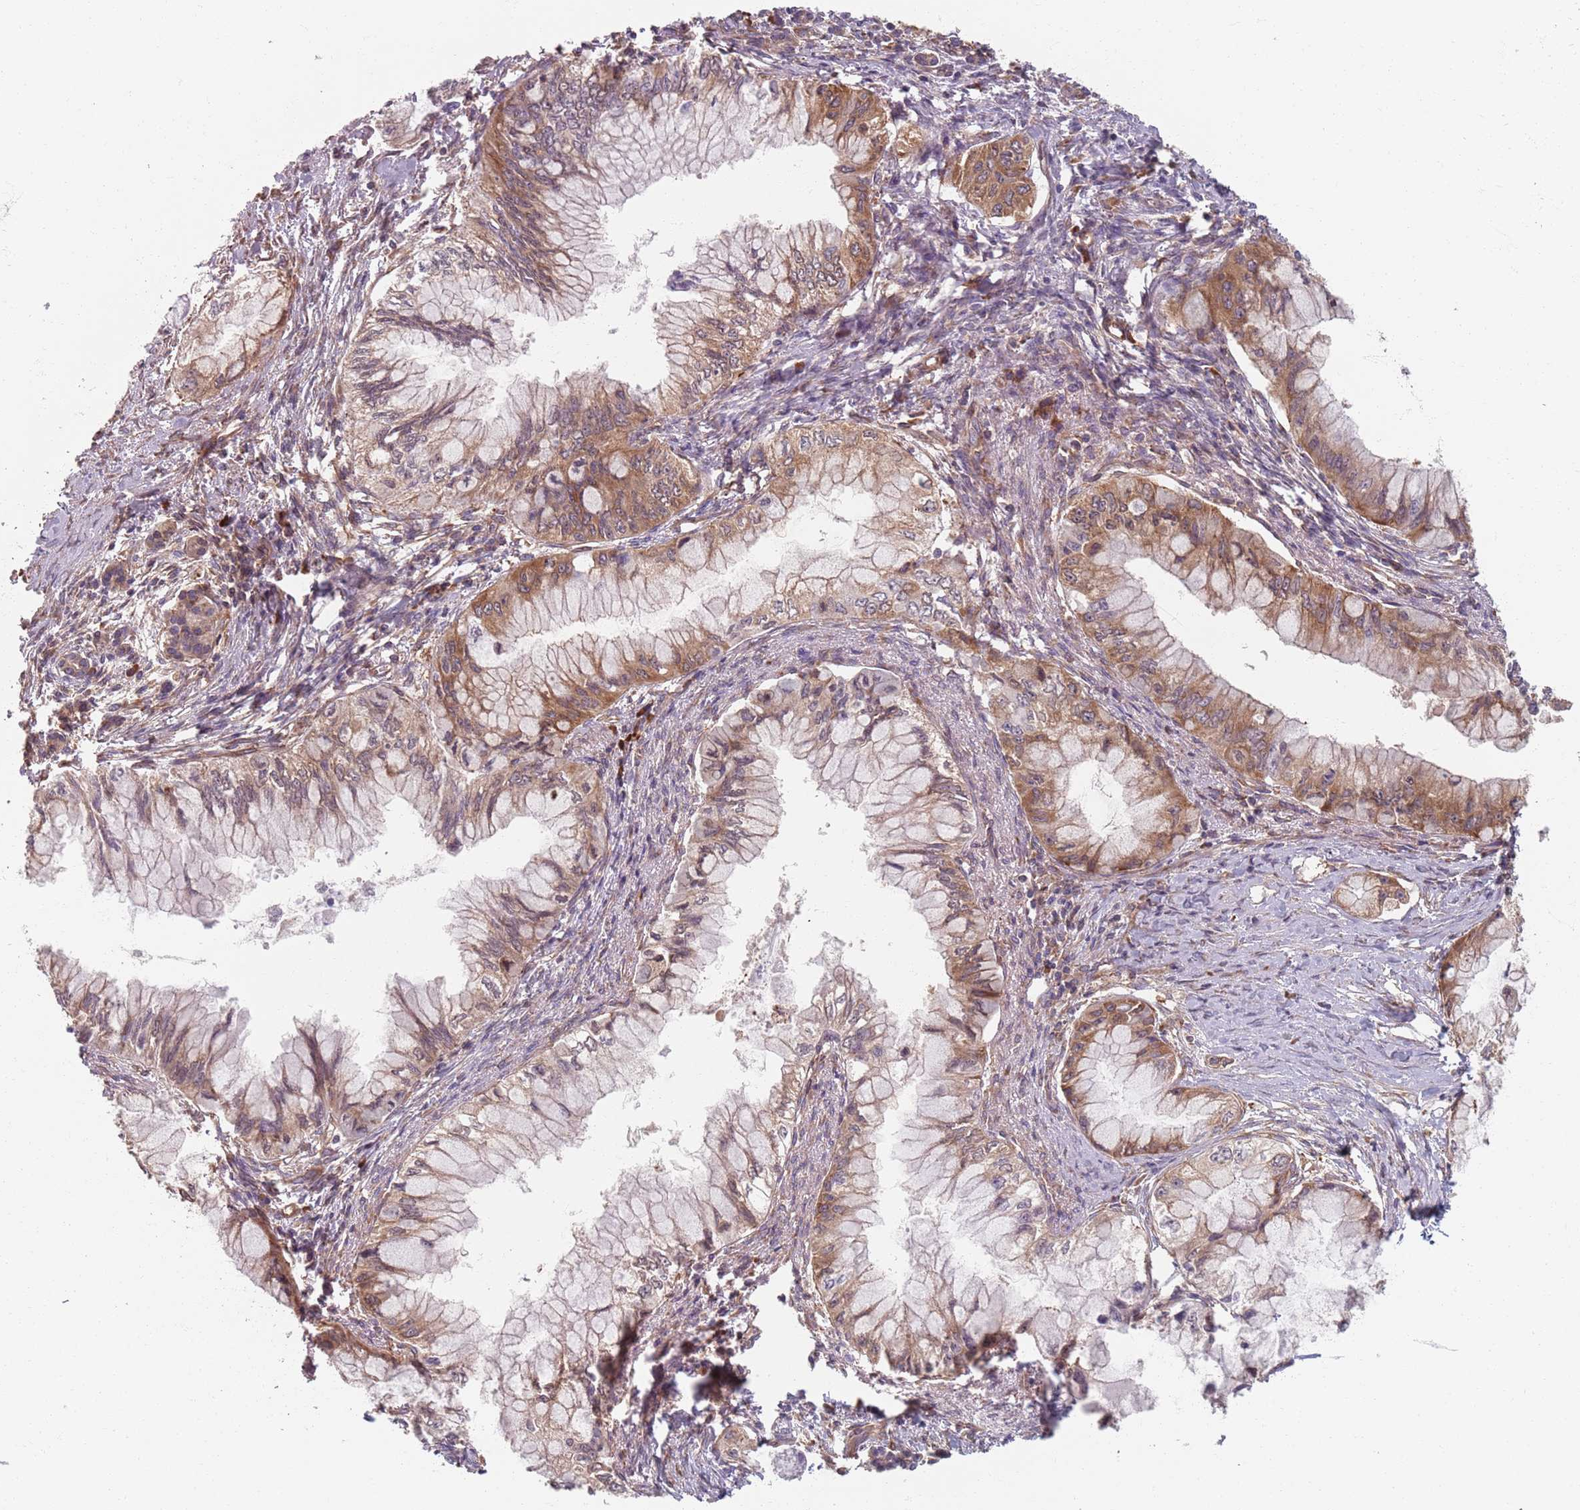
{"staining": {"intensity": "moderate", "quantity": "25%-75%", "location": "cytoplasmic/membranous"}, "tissue": "pancreatic cancer", "cell_type": "Tumor cells", "image_type": "cancer", "snomed": [{"axis": "morphology", "description": "Adenocarcinoma, NOS"}, {"axis": "topography", "description": "Pancreas"}], "caption": "IHC histopathology image of neoplastic tissue: pancreatic adenocarcinoma stained using IHC shows medium levels of moderate protein expression localized specifically in the cytoplasmic/membranous of tumor cells, appearing as a cytoplasmic/membranous brown color.", "gene": "NOTCH3", "patient": {"sex": "male", "age": 48}}